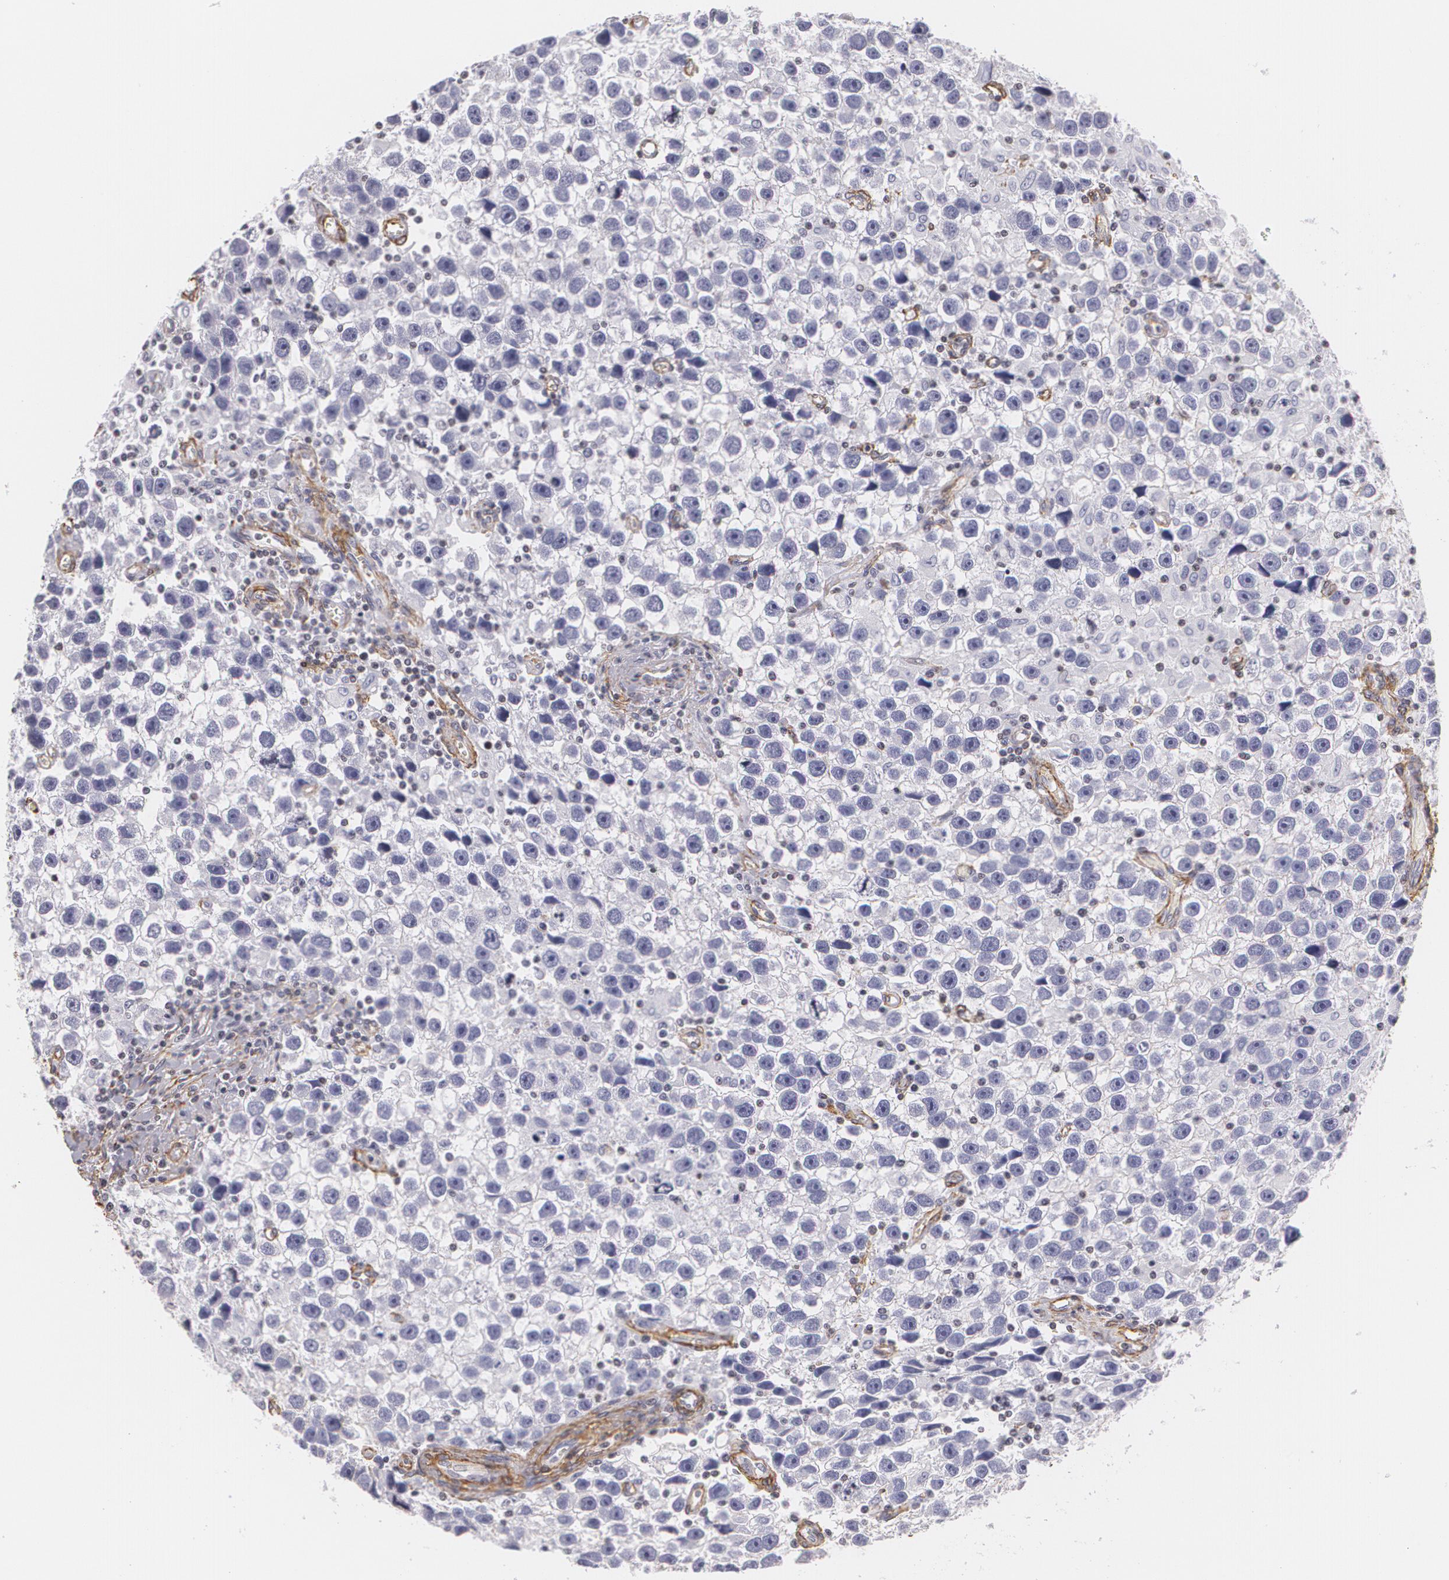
{"staining": {"intensity": "negative", "quantity": "none", "location": "none"}, "tissue": "testis cancer", "cell_type": "Tumor cells", "image_type": "cancer", "snomed": [{"axis": "morphology", "description": "Seminoma, NOS"}, {"axis": "topography", "description": "Testis"}], "caption": "High power microscopy photomicrograph of an immunohistochemistry micrograph of seminoma (testis), revealing no significant positivity in tumor cells. (DAB immunohistochemistry visualized using brightfield microscopy, high magnification).", "gene": "VAMP1", "patient": {"sex": "male", "age": 43}}